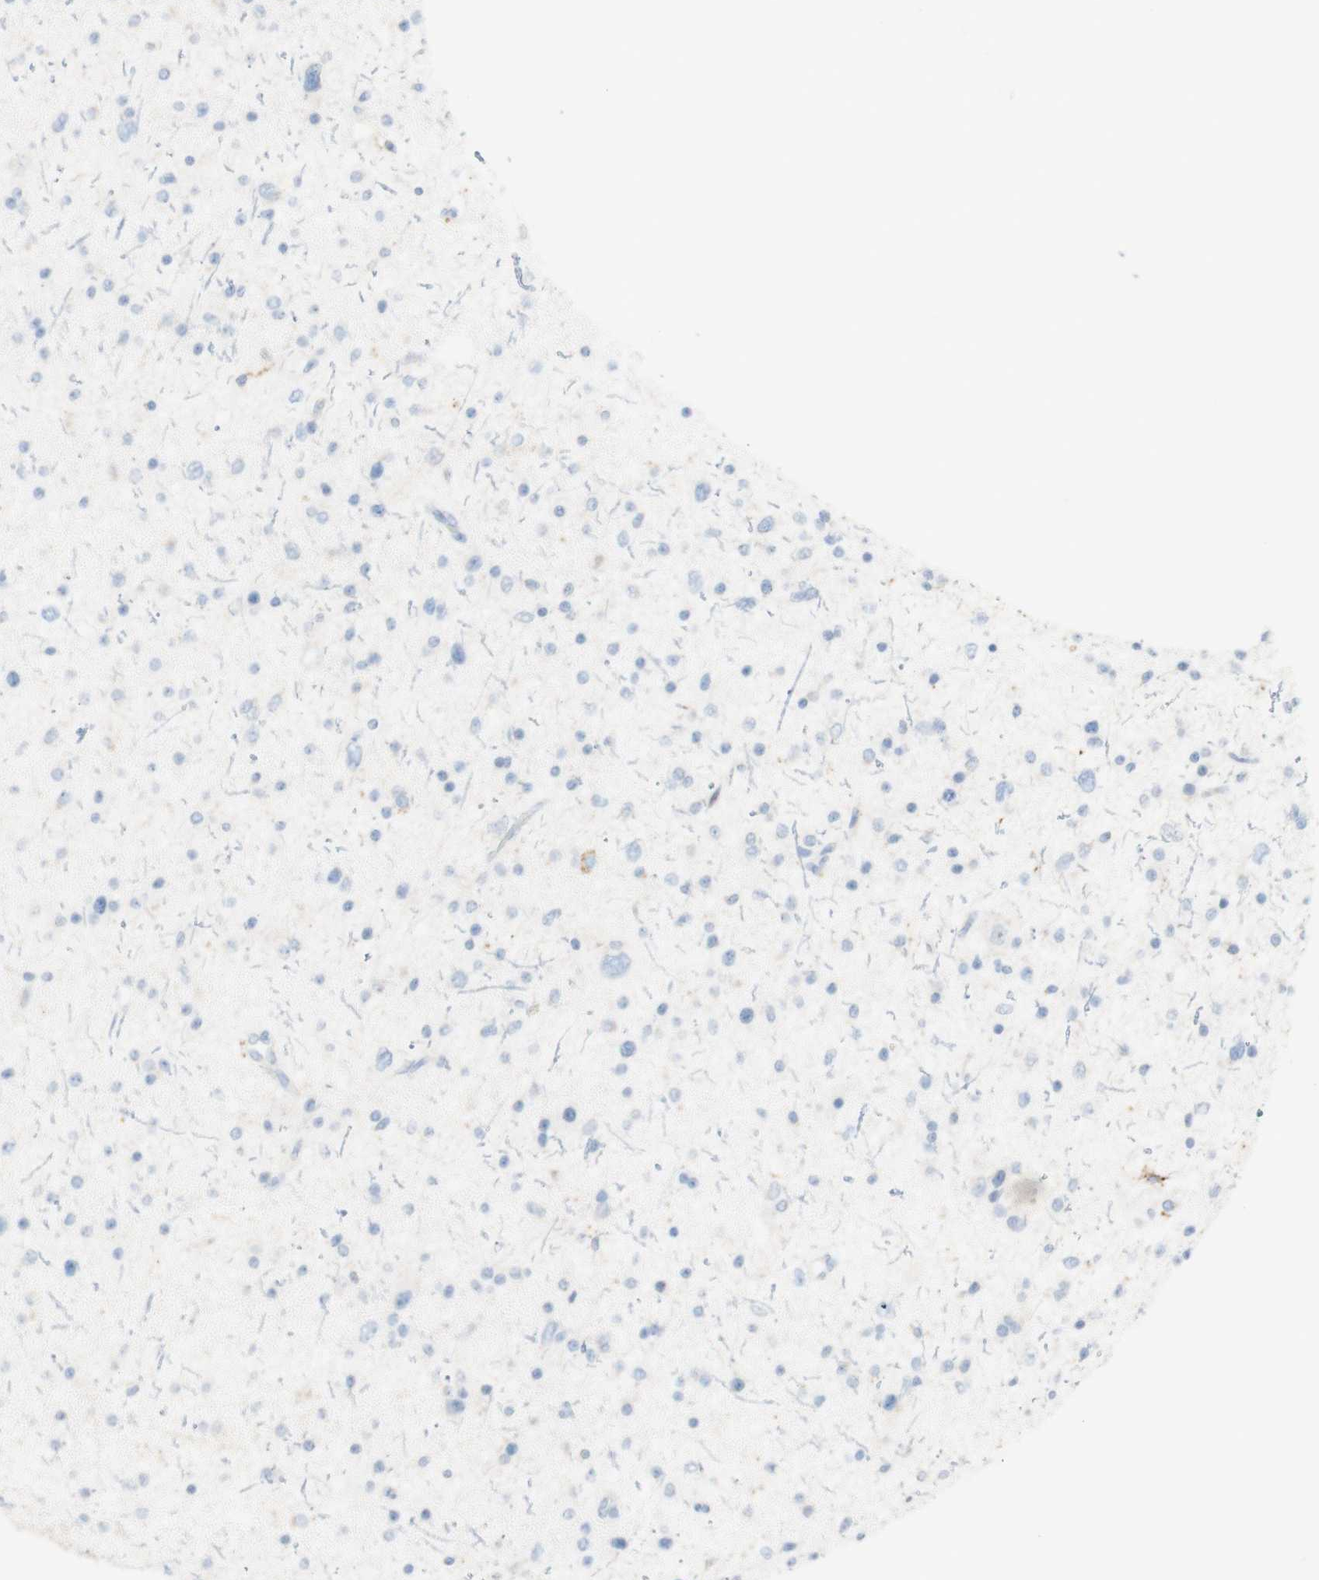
{"staining": {"intensity": "negative", "quantity": "none", "location": "none"}, "tissue": "glioma", "cell_type": "Tumor cells", "image_type": "cancer", "snomed": [{"axis": "morphology", "description": "Glioma, malignant, Low grade"}, {"axis": "topography", "description": "Brain"}], "caption": "The IHC histopathology image has no significant positivity in tumor cells of low-grade glioma (malignant) tissue.", "gene": "ART3", "patient": {"sex": "female", "age": 37}}